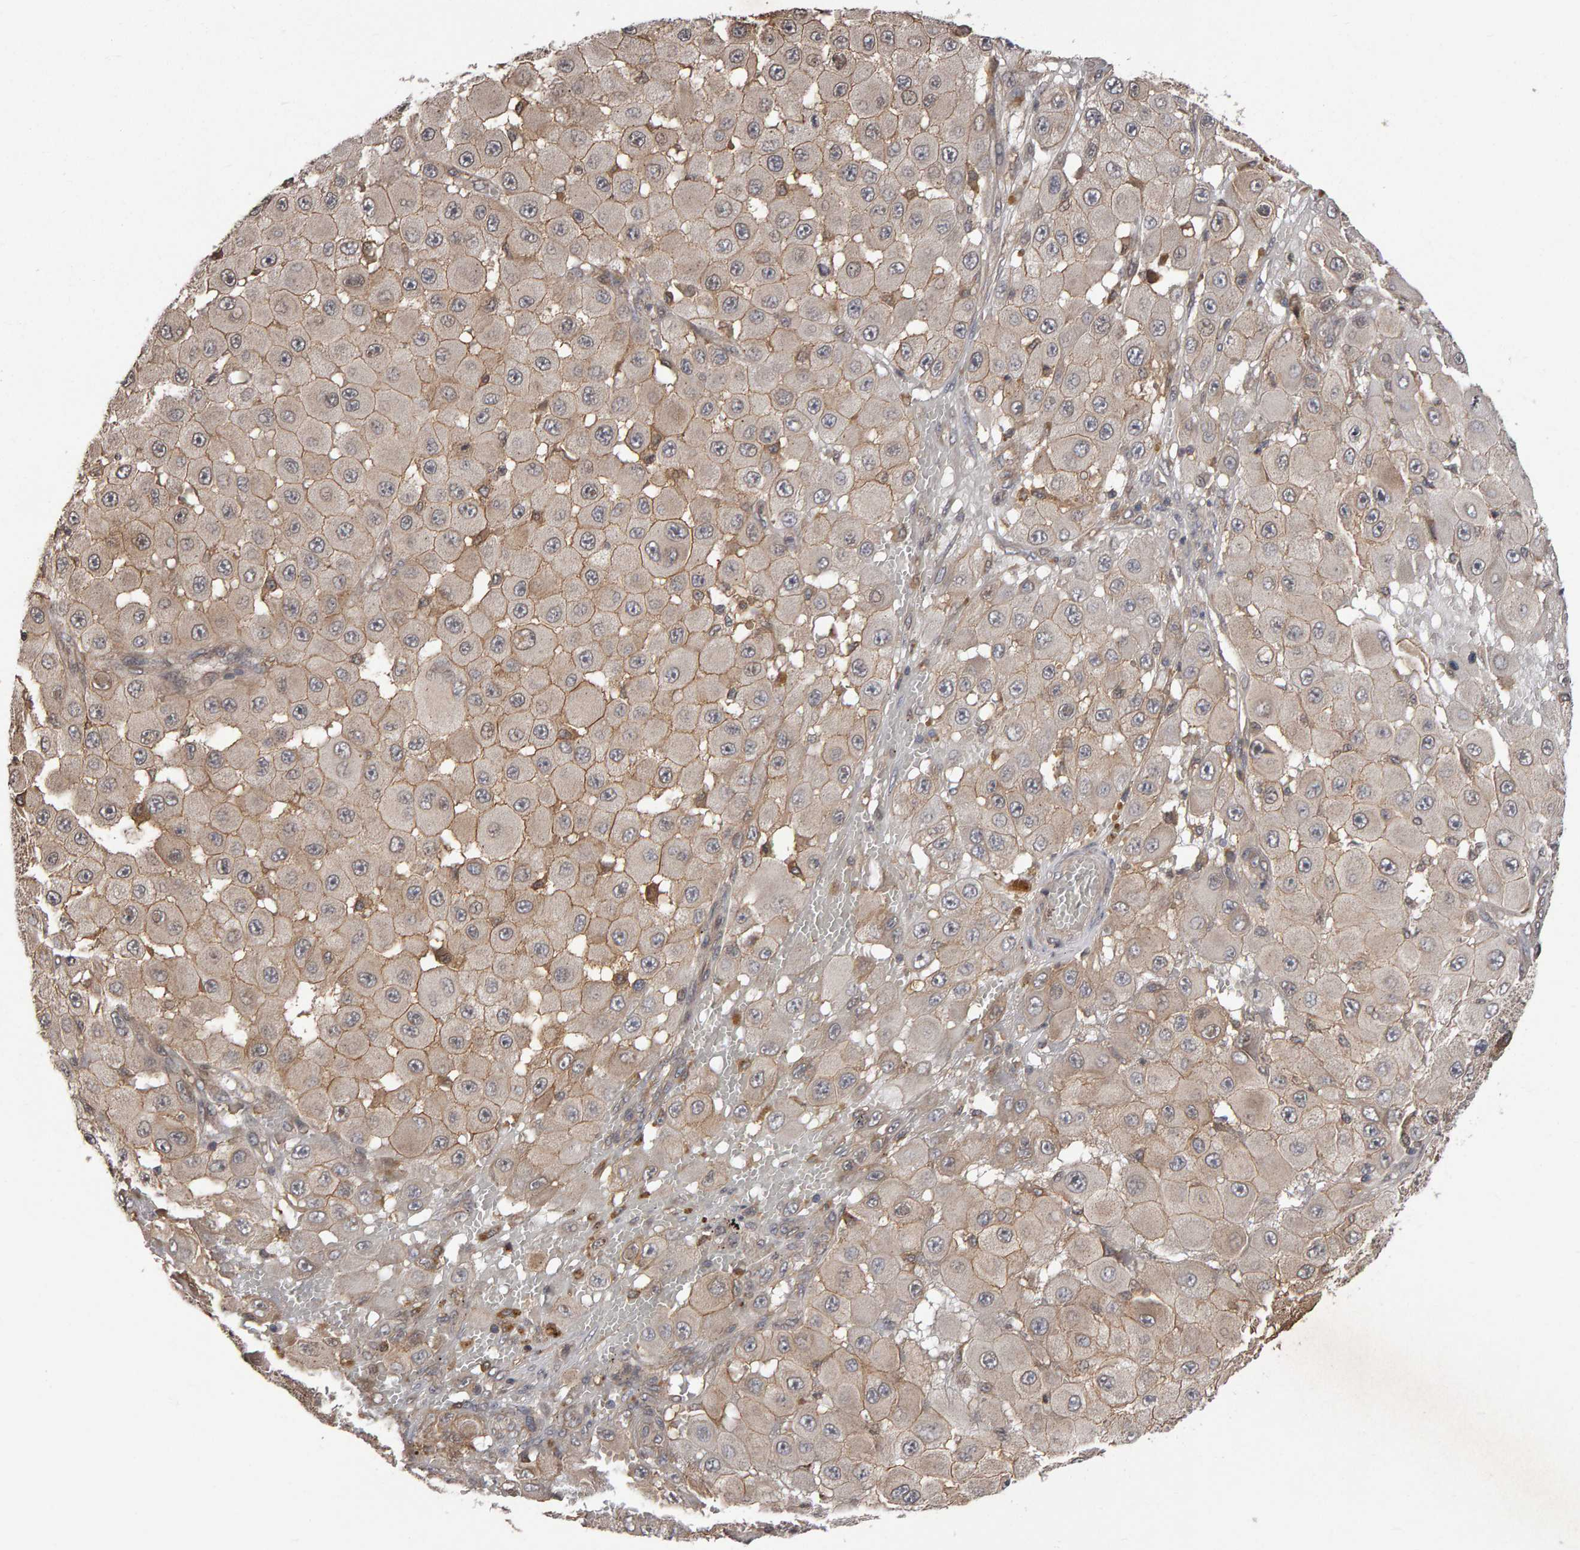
{"staining": {"intensity": "weak", "quantity": ">75%", "location": "cytoplasmic/membranous"}, "tissue": "melanoma", "cell_type": "Tumor cells", "image_type": "cancer", "snomed": [{"axis": "morphology", "description": "Malignant melanoma, NOS"}, {"axis": "topography", "description": "Skin"}], "caption": "Malignant melanoma tissue exhibits weak cytoplasmic/membranous staining in about >75% of tumor cells", "gene": "SCRIB", "patient": {"sex": "female", "age": 81}}